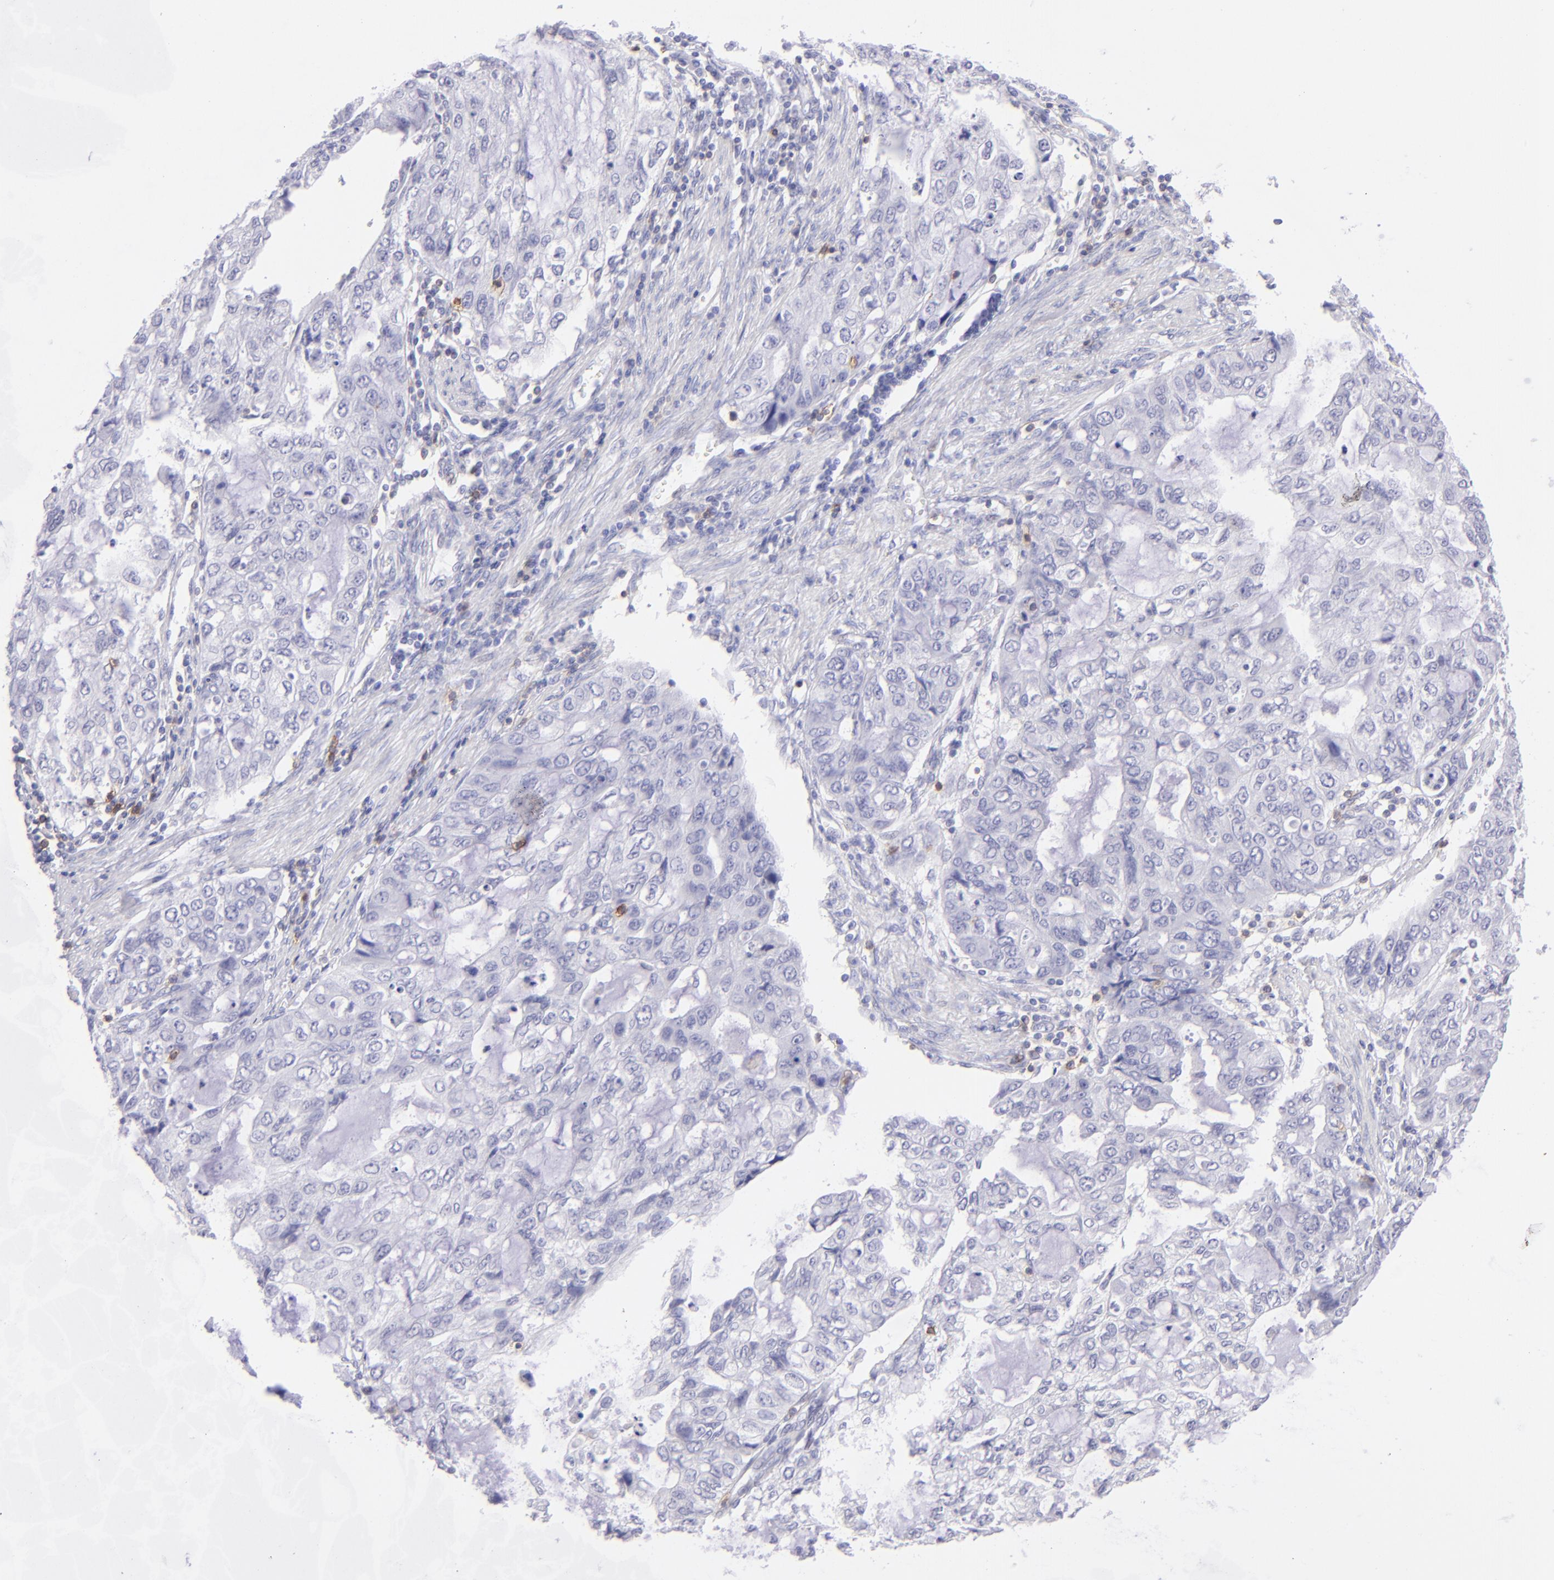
{"staining": {"intensity": "negative", "quantity": "none", "location": "none"}, "tissue": "stomach cancer", "cell_type": "Tumor cells", "image_type": "cancer", "snomed": [{"axis": "morphology", "description": "Adenocarcinoma, NOS"}, {"axis": "topography", "description": "Stomach, upper"}], "caption": "This is a micrograph of immunohistochemistry staining of stomach cancer, which shows no staining in tumor cells.", "gene": "CD69", "patient": {"sex": "female", "age": 52}}